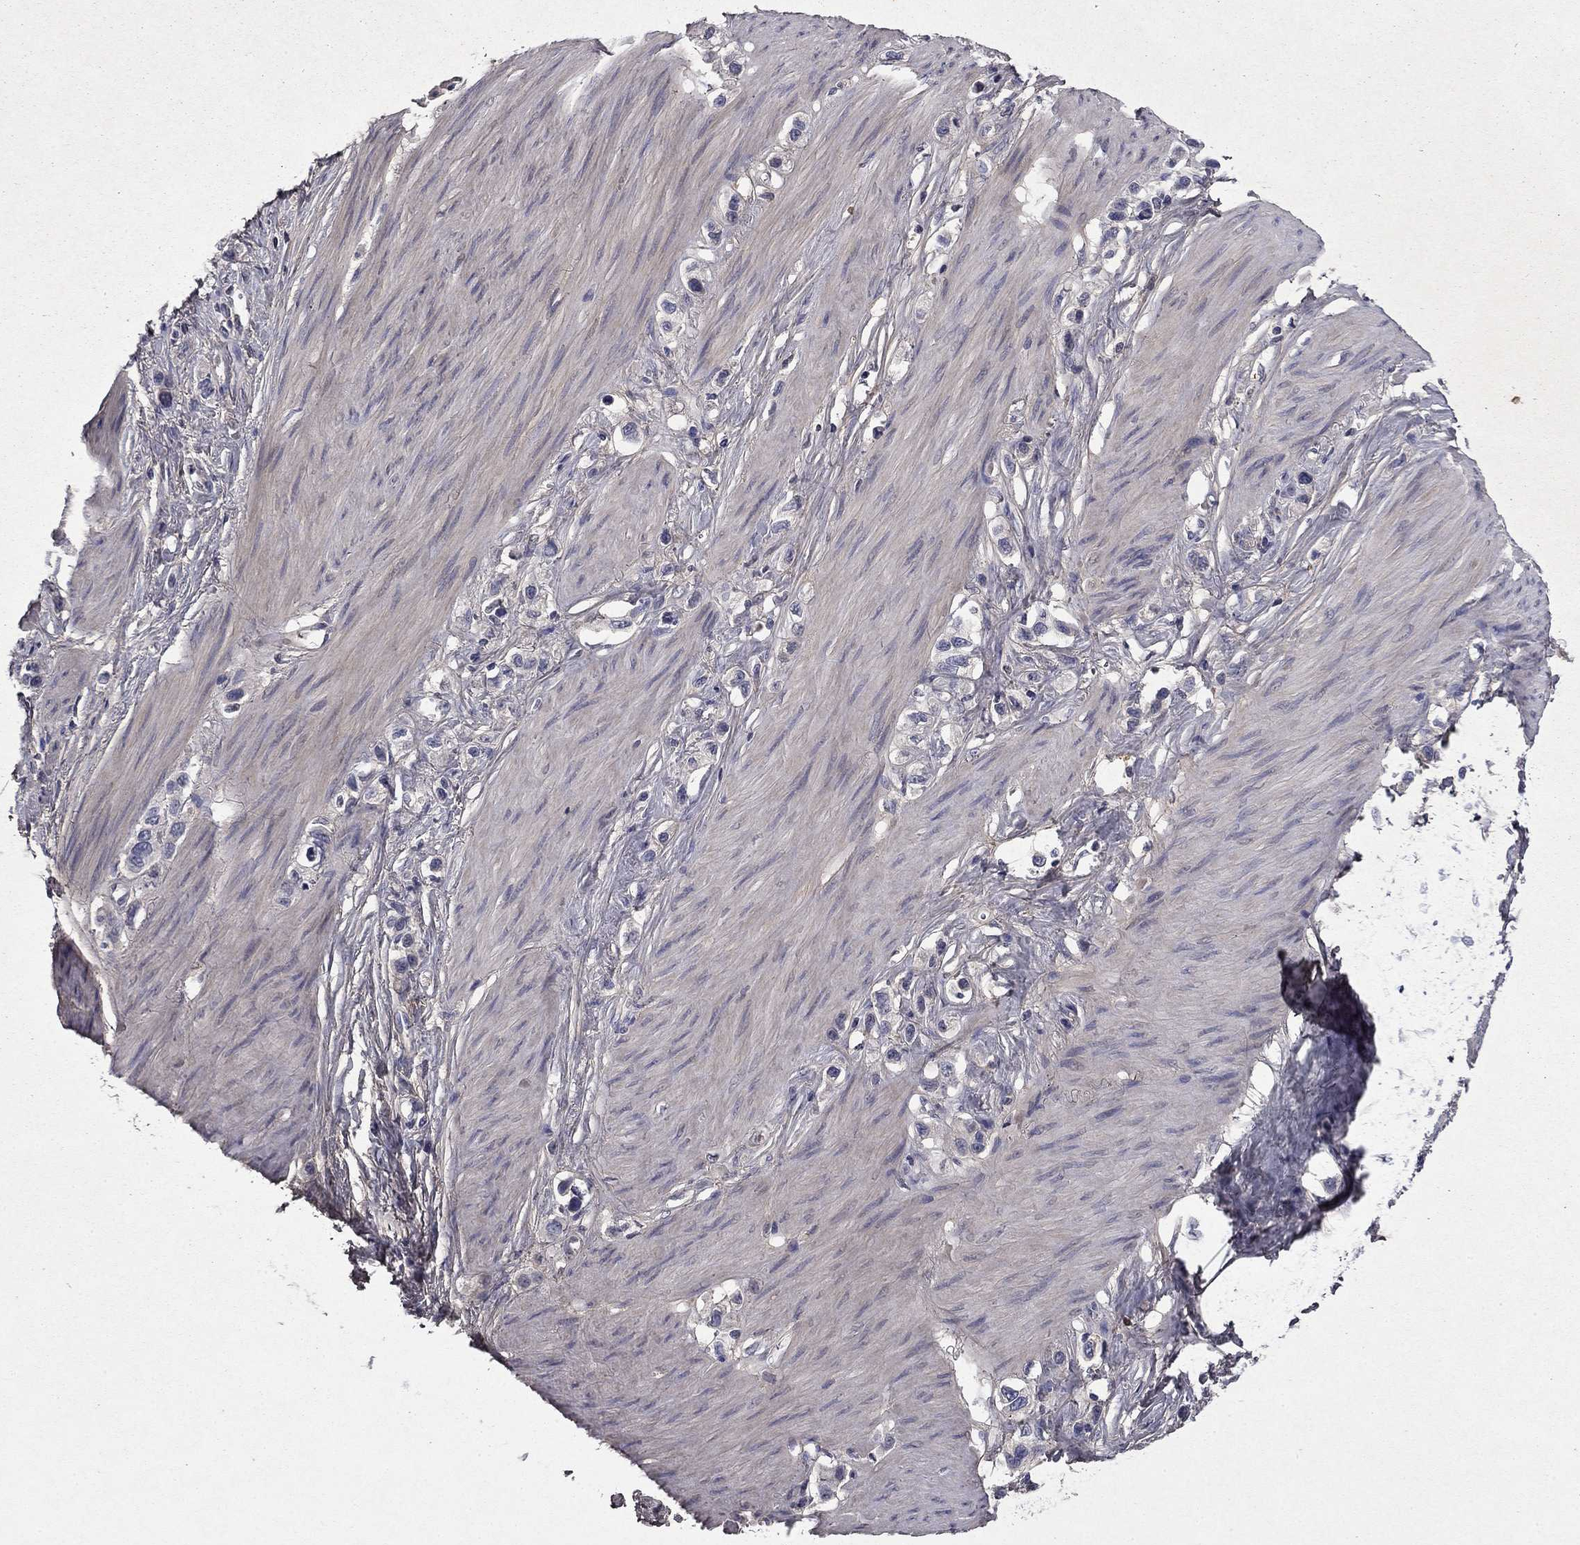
{"staining": {"intensity": "negative", "quantity": "none", "location": "none"}, "tissue": "stomach cancer", "cell_type": "Tumor cells", "image_type": "cancer", "snomed": [{"axis": "morphology", "description": "Normal tissue, NOS"}, {"axis": "morphology", "description": "Adenocarcinoma, NOS"}, {"axis": "morphology", "description": "Adenocarcinoma, High grade"}, {"axis": "topography", "description": "Stomach, upper"}, {"axis": "topography", "description": "Stomach"}], "caption": "Photomicrograph shows no protein positivity in tumor cells of stomach cancer tissue.", "gene": "COL2A1", "patient": {"sex": "female", "age": 65}}